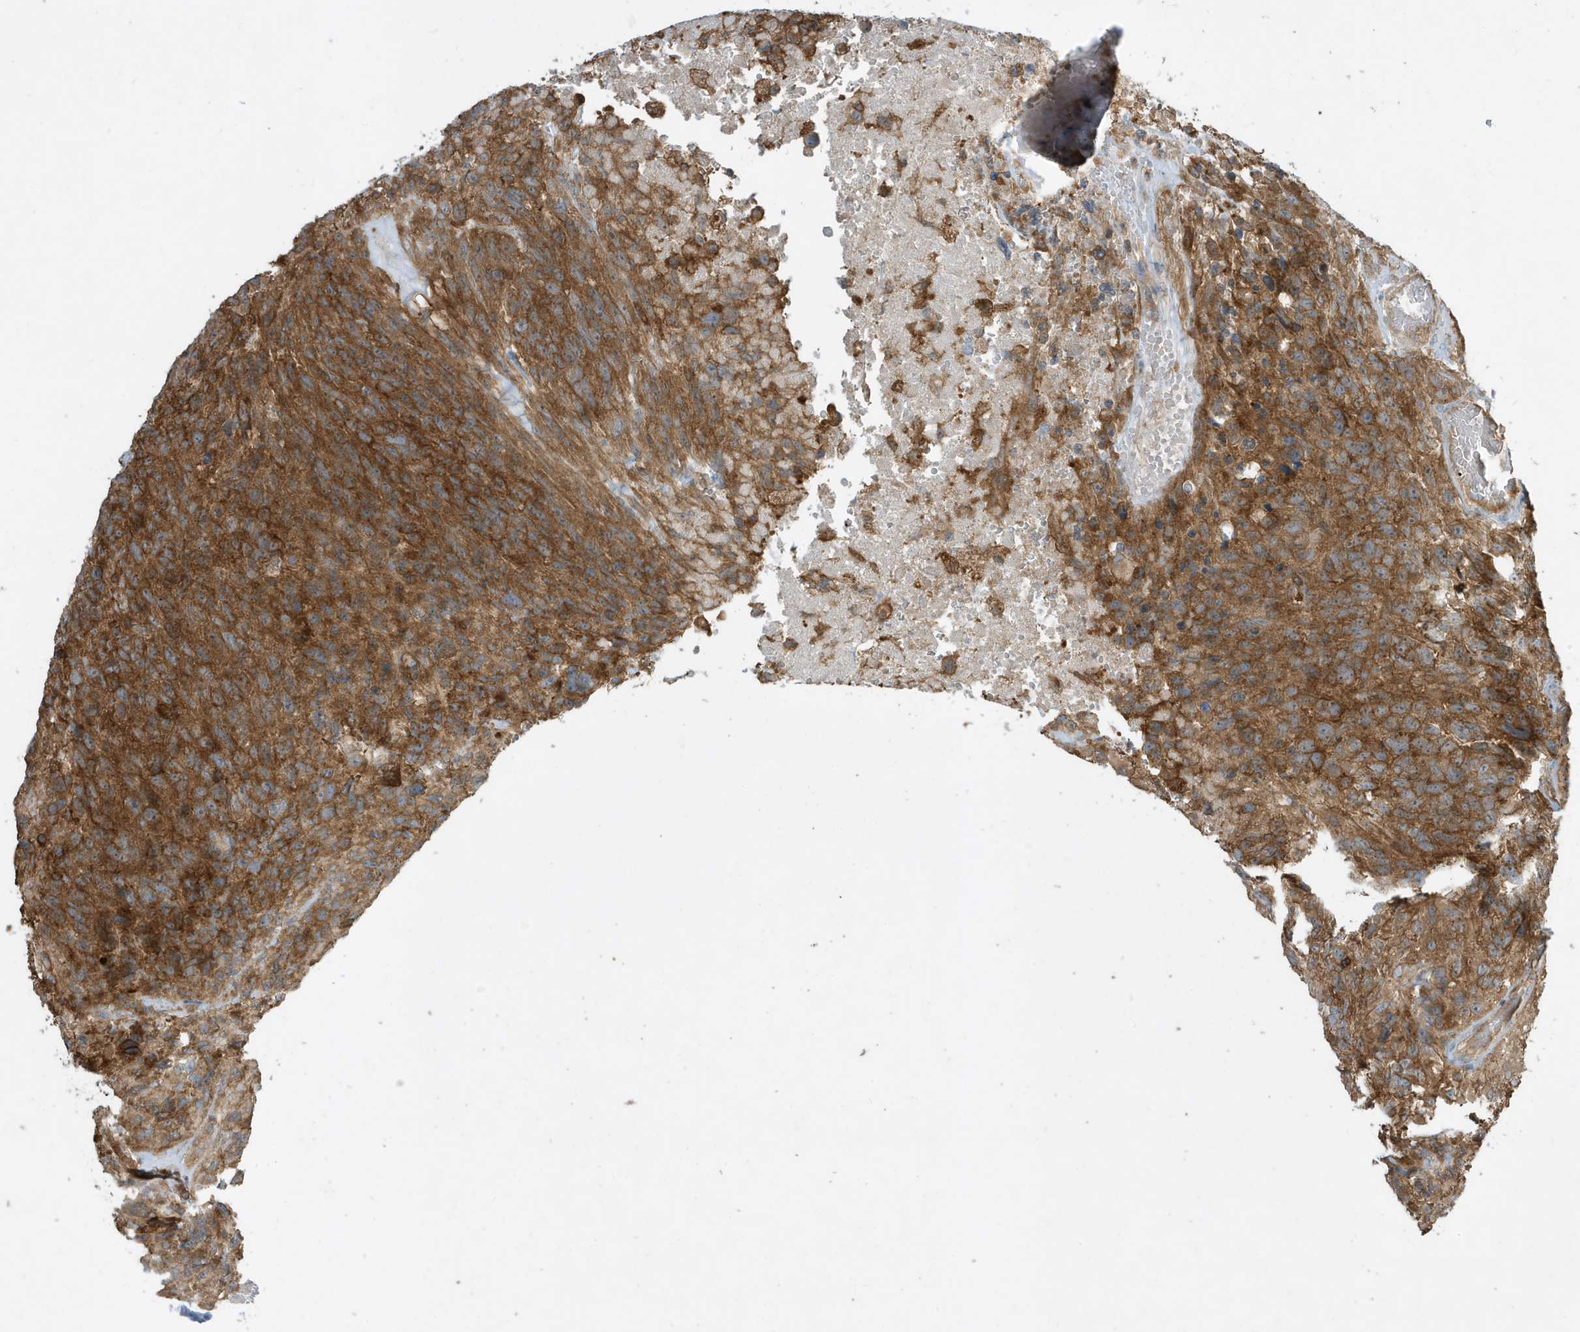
{"staining": {"intensity": "moderate", "quantity": ">75%", "location": "cytoplasmic/membranous"}, "tissue": "glioma", "cell_type": "Tumor cells", "image_type": "cancer", "snomed": [{"axis": "morphology", "description": "Glioma, malignant, High grade"}, {"axis": "topography", "description": "Brain"}], "caption": "A high-resolution photomicrograph shows IHC staining of glioma, which reveals moderate cytoplasmic/membranous expression in about >75% of tumor cells.", "gene": "ABTB1", "patient": {"sex": "male", "age": 69}}